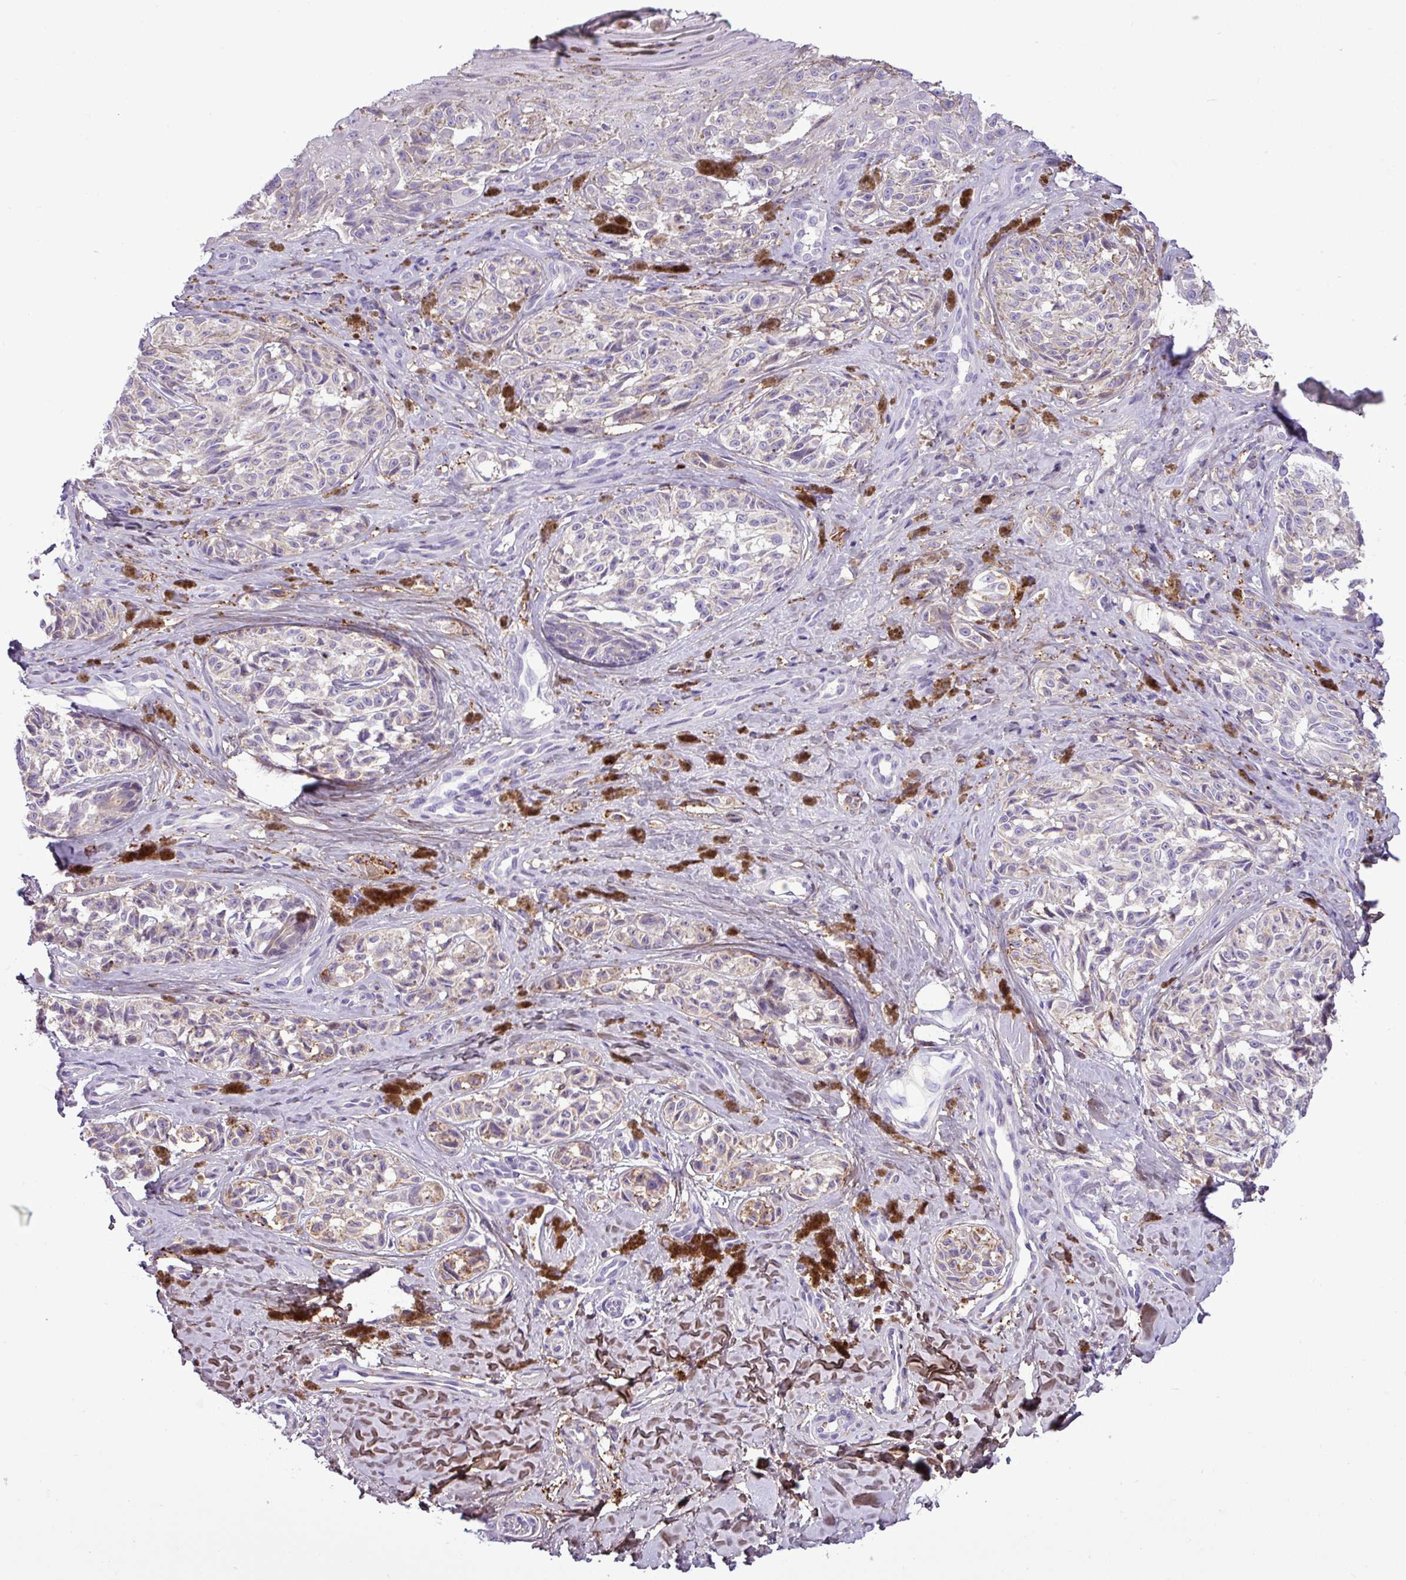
{"staining": {"intensity": "negative", "quantity": "none", "location": "none"}, "tissue": "melanoma", "cell_type": "Tumor cells", "image_type": "cancer", "snomed": [{"axis": "morphology", "description": "Malignant melanoma, NOS"}, {"axis": "topography", "description": "Skin"}], "caption": "High power microscopy photomicrograph of an IHC micrograph of melanoma, revealing no significant expression in tumor cells.", "gene": "FAM183A", "patient": {"sex": "female", "age": 65}}